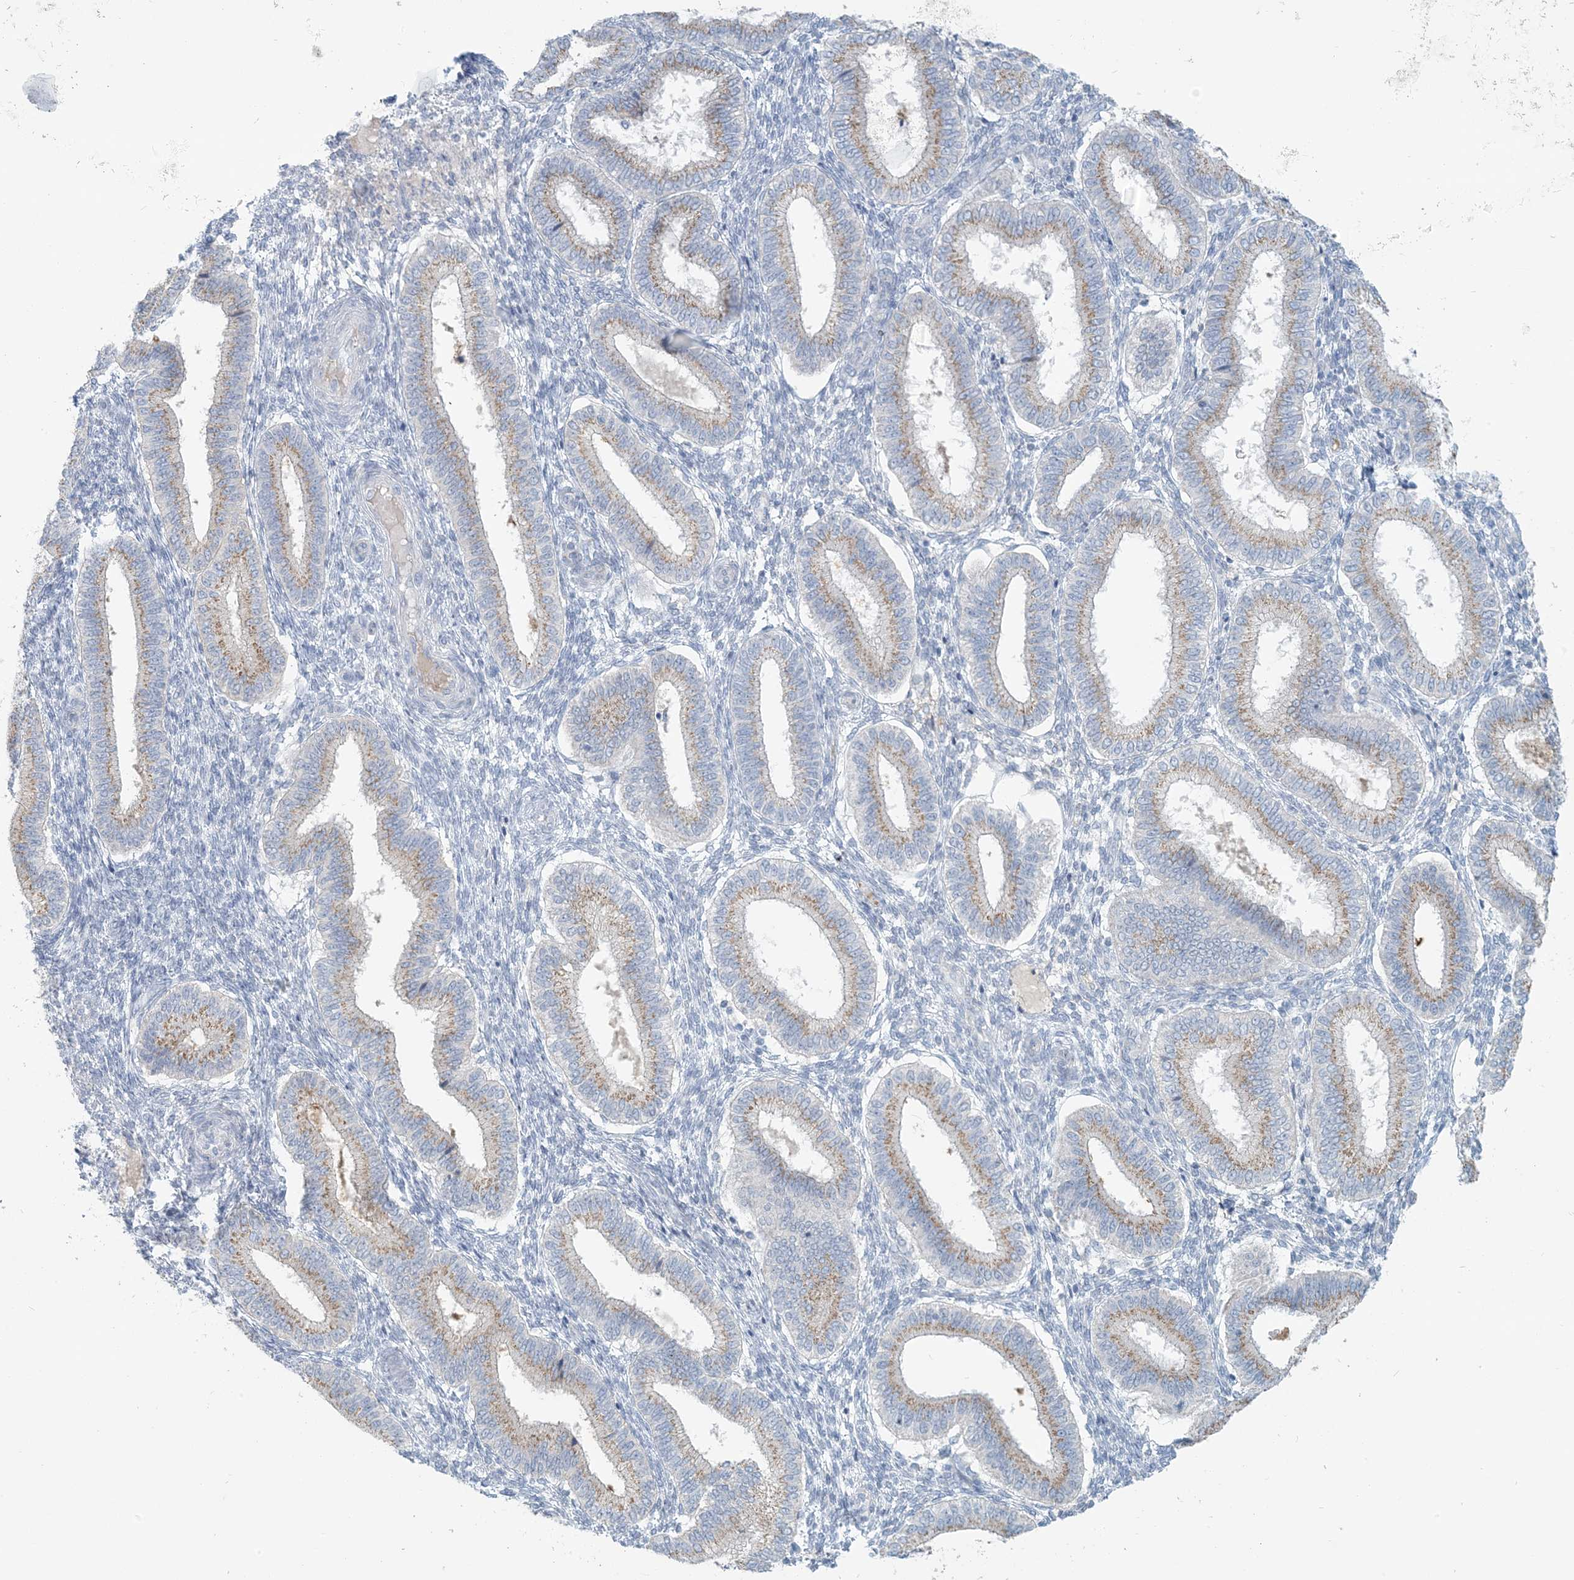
{"staining": {"intensity": "negative", "quantity": "none", "location": "none"}, "tissue": "endometrium", "cell_type": "Cells in endometrial stroma", "image_type": "normal", "snomed": [{"axis": "morphology", "description": "Normal tissue, NOS"}, {"axis": "topography", "description": "Endometrium"}], "caption": "This is an IHC histopathology image of normal human endometrium. There is no positivity in cells in endometrial stroma.", "gene": "SCML1", "patient": {"sex": "female", "age": 39}}